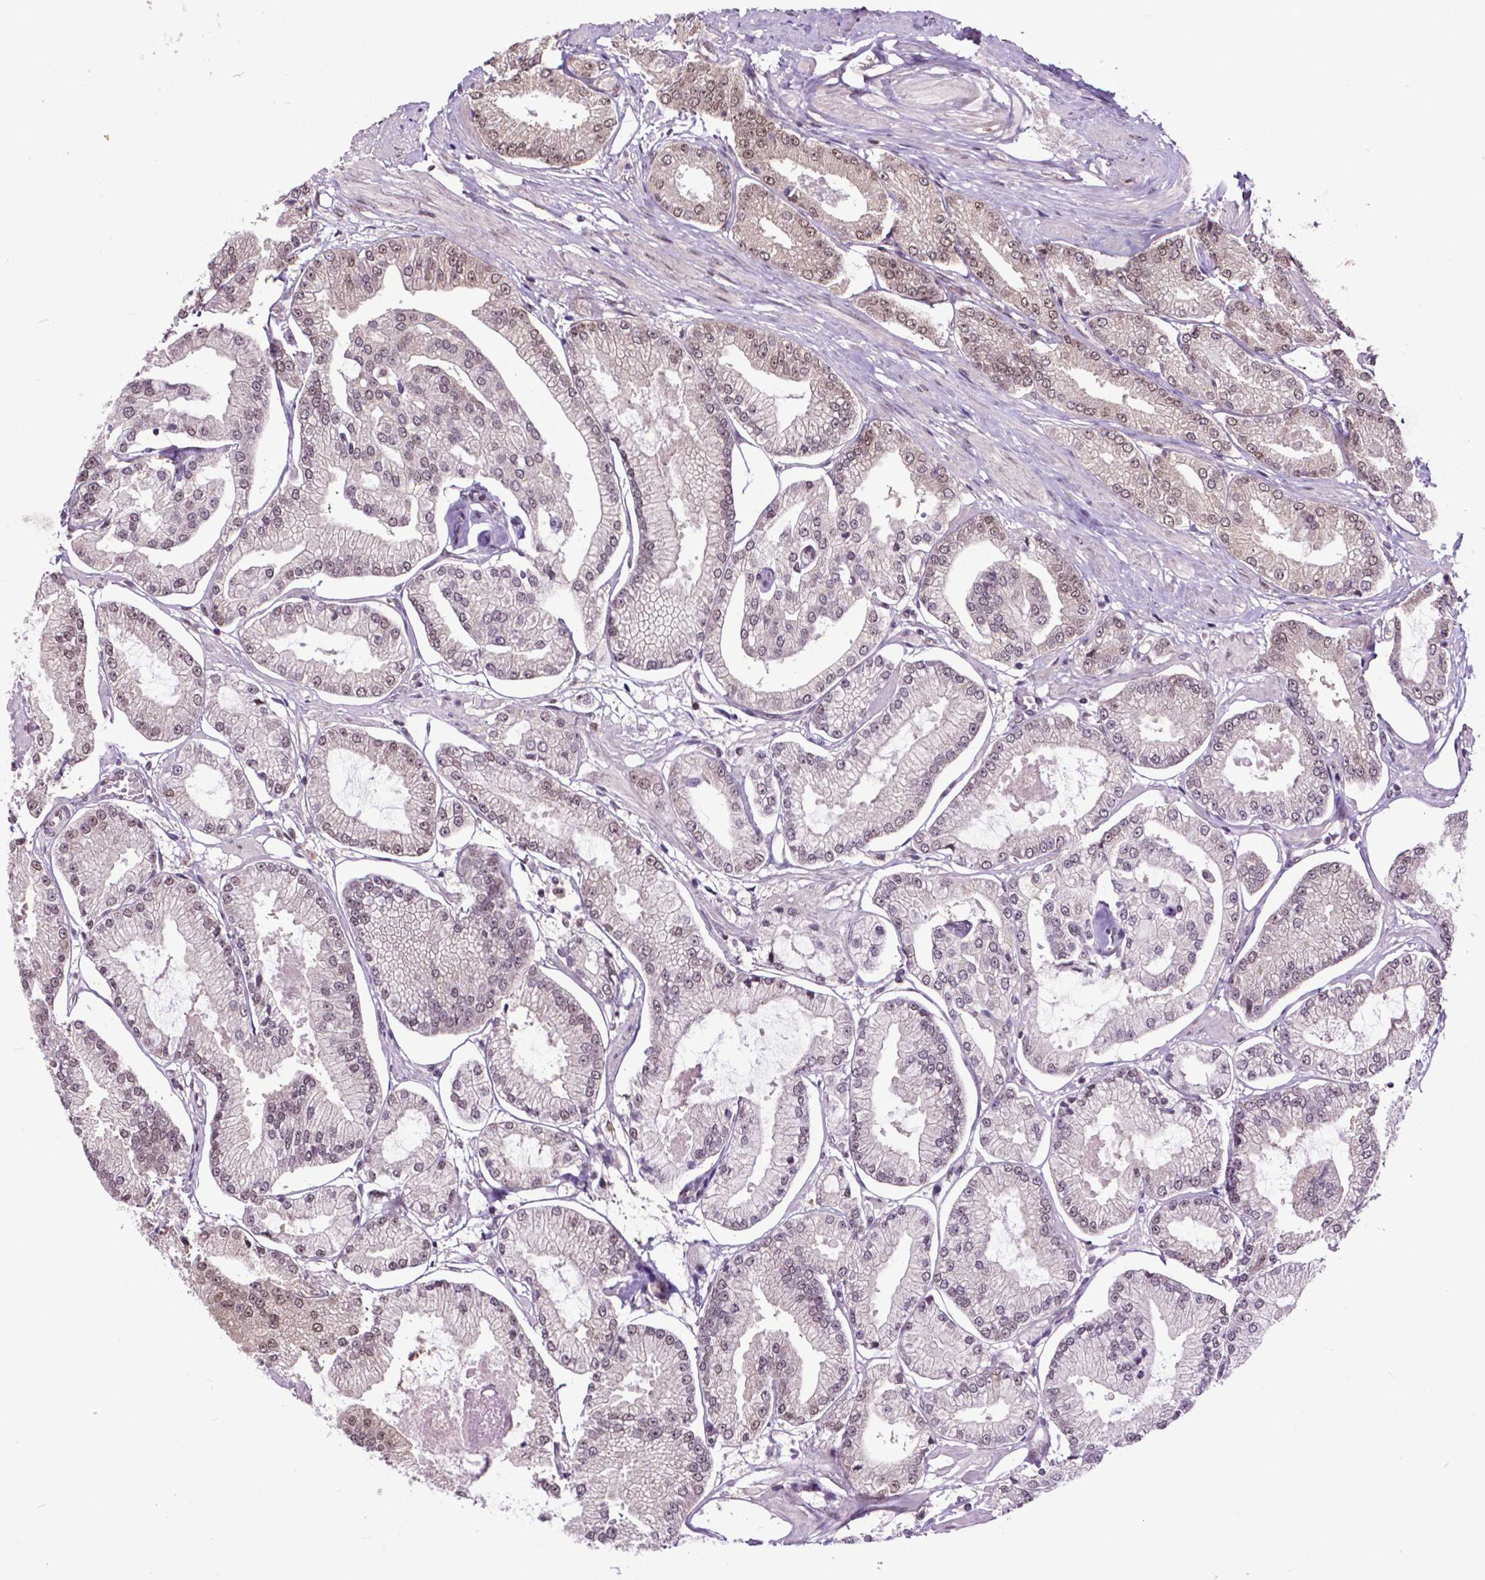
{"staining": {"intensity": "weak", "quantity": "<25%", "location": "nuclear"}, "tissue": "prostate cancer", "cell_type": "Tumor cells", "image_type": "cancer", "snomed": [{"axis": "morphology", "description": "Adenocarcinoma, Low grade"}, {"axis": "topography", "description": "Prostate"}], "caption": "Immunohistochemistry (IHC) histopathology image of neoplastic tissue: prostate low-grade adenocarcinoma stained with DAB exhibits no significant protein expression in tumor cells.", "gene": "FAF1", "patient": {"sex": "male", "age": 55}}